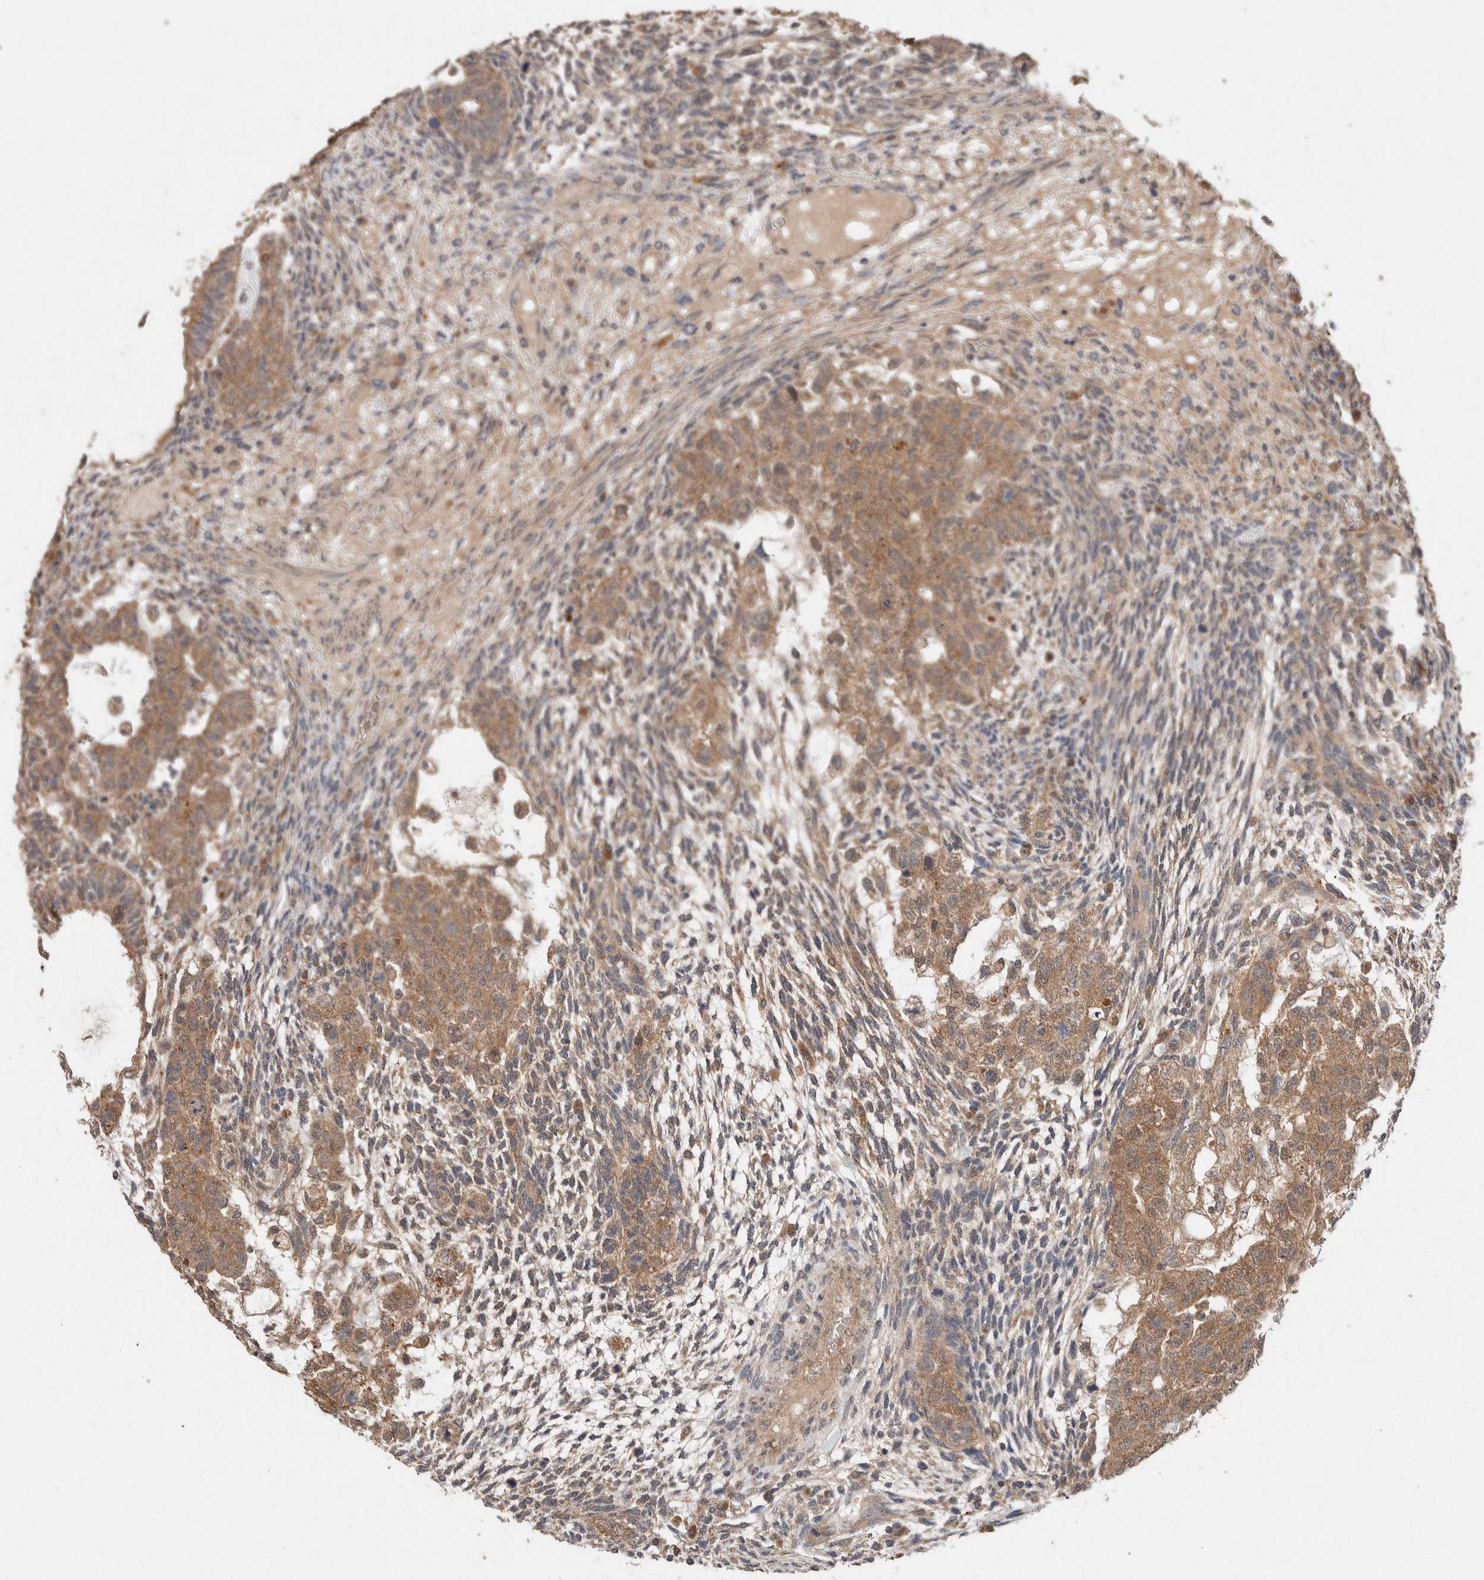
{"staining": {"intensity": "moderate", "quantity": ">75%", "location": "cytoplasmic/membranous"}, "tissue": "testis cancer", "cell_type": "Tumor cells", "image_type": "cancer", "snomed": [{"axis": "morphology", "description": "Normal tissue, NOS"}, {"axis": "morphology", "description": "Carcinoma, Embryonal, NOS"}, {"axis": "topography", "description": "Testis"}], "caption": "An IHC image of tumor tissue is shown. Protein staining in brown labels moderate cytoplasmic/membranous positivity in testis embryonal carcinoma within tumor cells. (DAB (3,3'-diaminobenzidine) IHC, brown staining for protein, blue staining for nuclei).", "gene": "KCNJ5", "patient": {"sex": "male", "age": 36}}